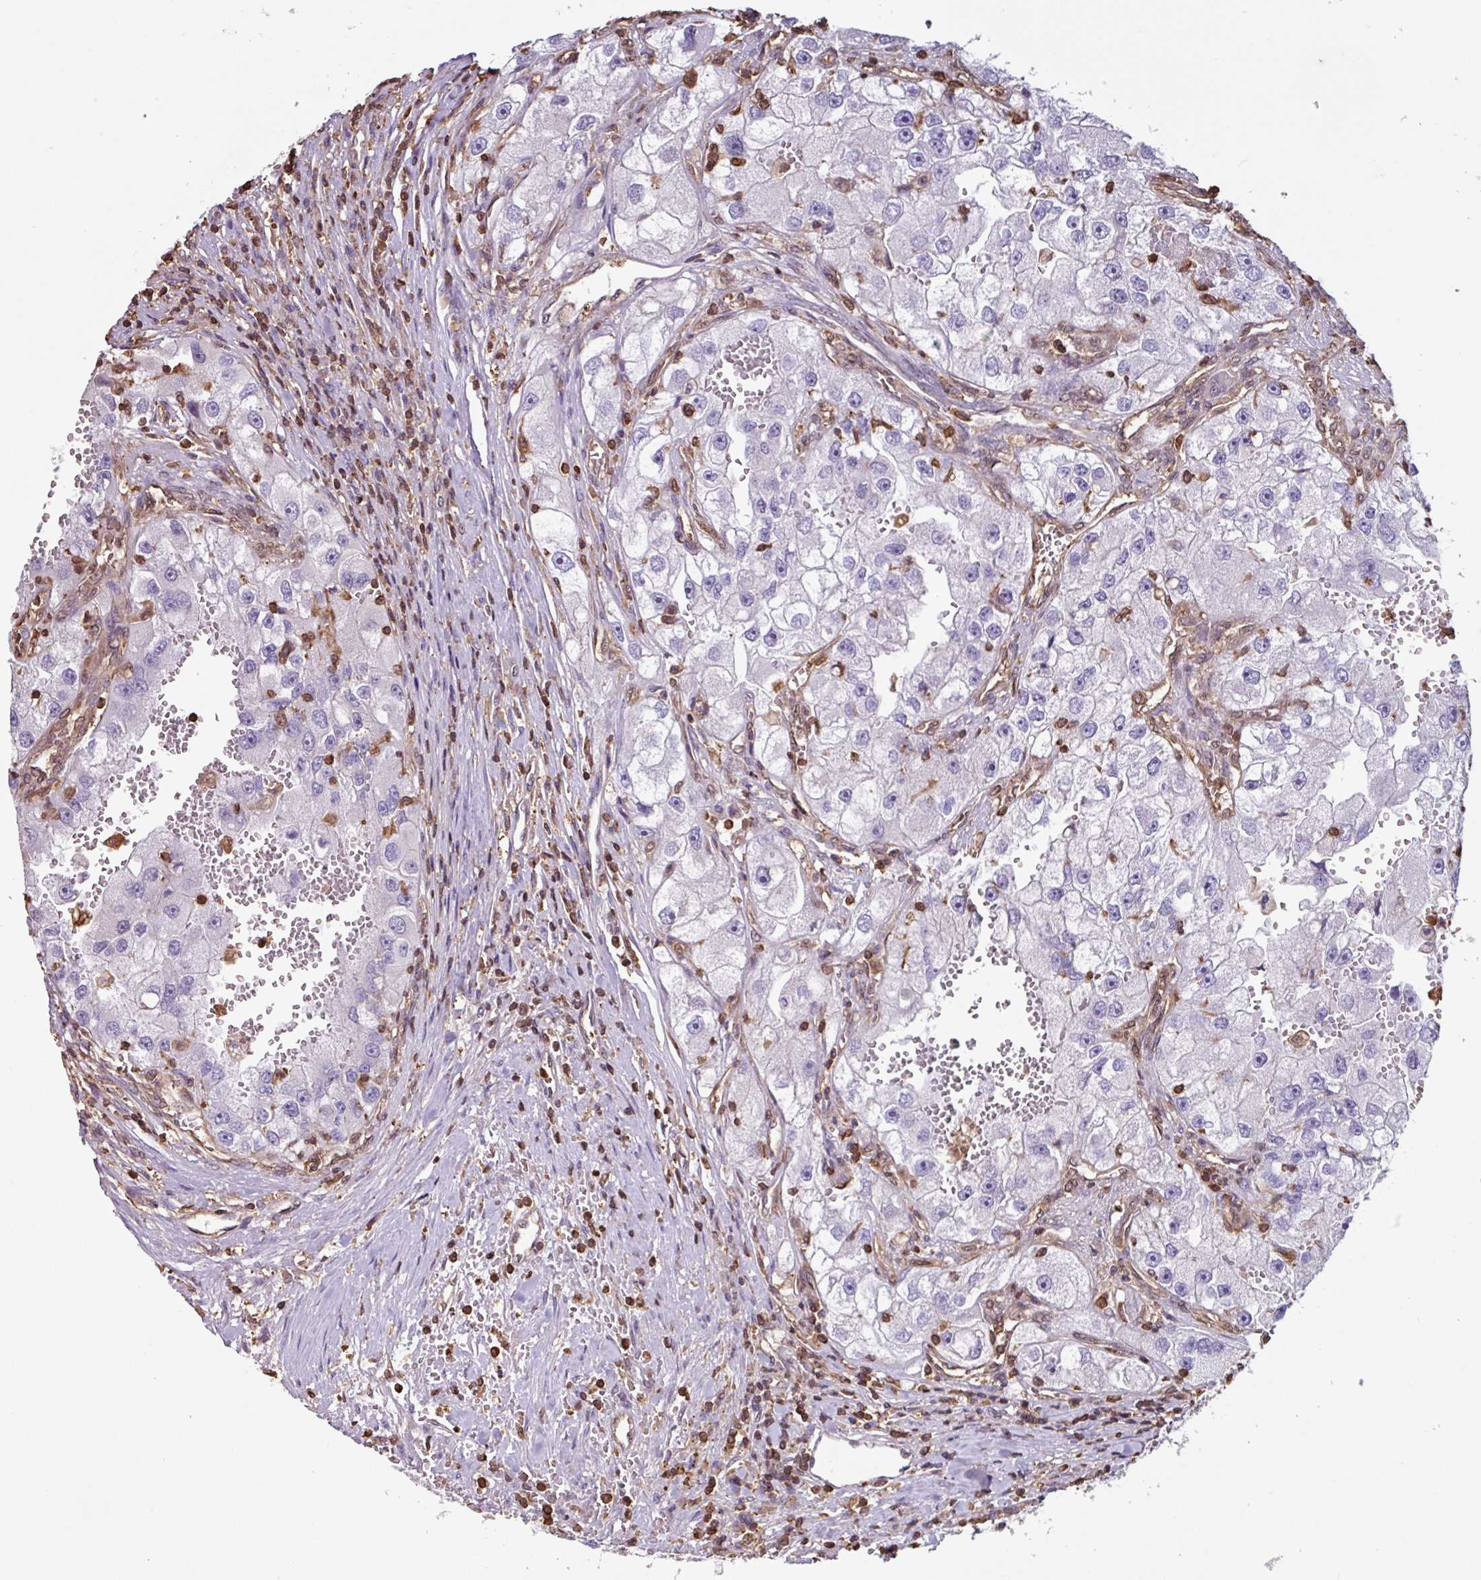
{"staining": {"intensity": "negative", "quantity": "none", "location": "none"}, "tissue": "renal cancer", "cell_type": "Tumor cells", "image_type": "cancer", "snomed": [{"axis": "morphology", "description": "Adenocarcinoma, NOS"}, {"axis": "topography", "description": "Kidney"}], "caption": "The micrograph shows no staining of tumor cells in adenocarcinoma (renal).", "gene": "ARHGDIB", "patient": {"sex": "male", "age": 63}}